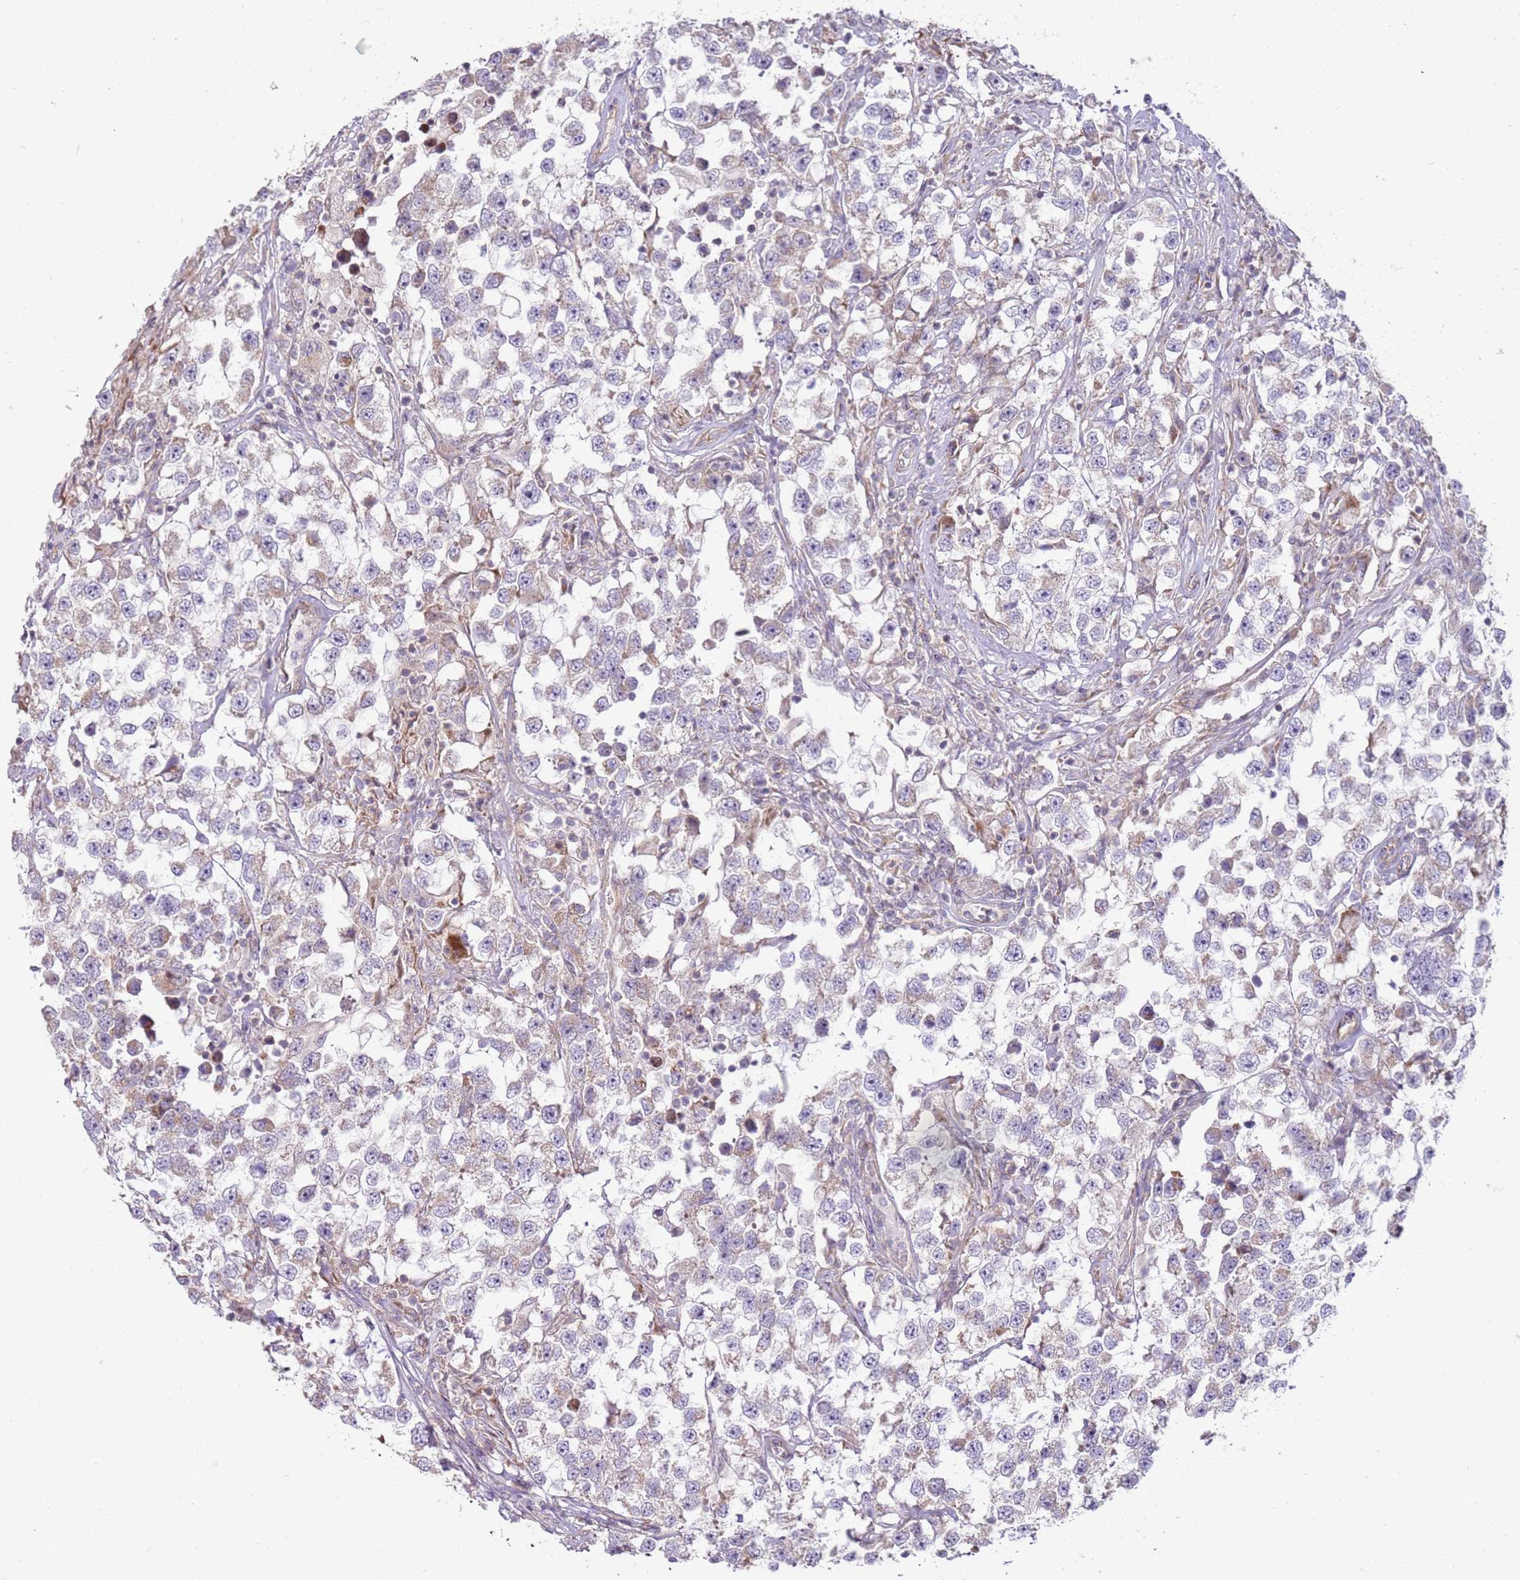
{"staining": {"intensity": "negative", "quantity": "none", "location": "none"}, "tissue": "testis cancer", "cell_type": "Tumor cells", "image_type": "cancer", "snomed": [{"axis": "morphology", "description": "Seminoma, NOS"}, {"axis": "topography", "description": "Testis"}], "caption": "Immunohistochemical staining of human testis cancer reveals no significant staining in tumor cells. The staining was performed using DAB (3,3'-diaminobenzidine) to visualize the protein expression in brown, while the nuclei were stained in blue with hematoxylin (Magnification: 20x).", "gene": "GRAP", "patient": {"sex": "male", "age": 46}}